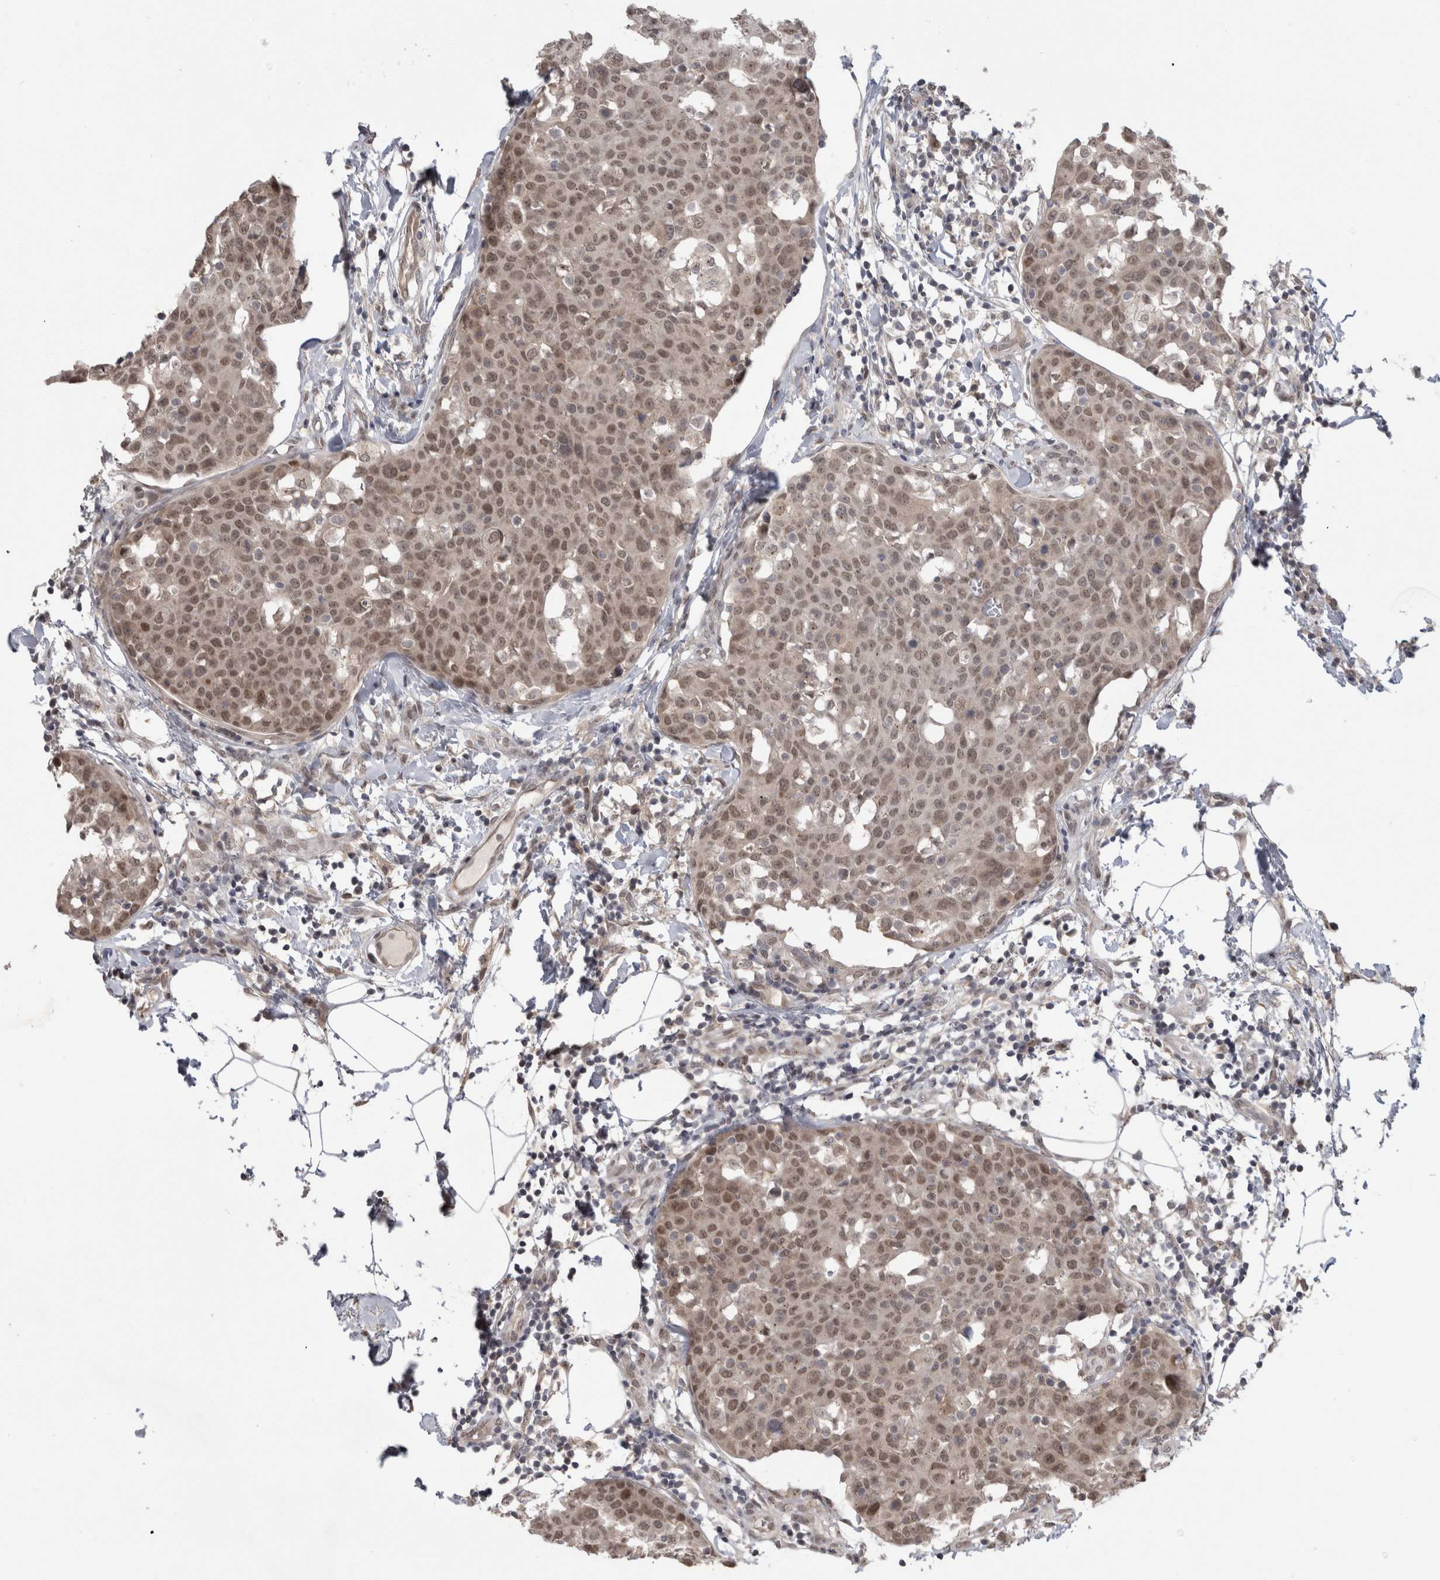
{"staining": {"intensity": "moderate", "quantity": ">75%", "location": "cytoplasmic/membranous,nuclear"}, "tissue": "breast cancer", "cell_type": "Tumor cells", "image_type": "cancer", "snomed": [{"axis": "morphology", "description": "Normal tissue, NOS"}, {"axis": "morphology", "description": "Duct carcinoma"}, {"axis": "topography", "description": "Breast"}], "caption": "Breast intraductal carcinoma stained with a protein marker demonstrates moderate staining in tumor cells.", "gene": "MTBP", "patient": {"sex": "female", "age": 37}}